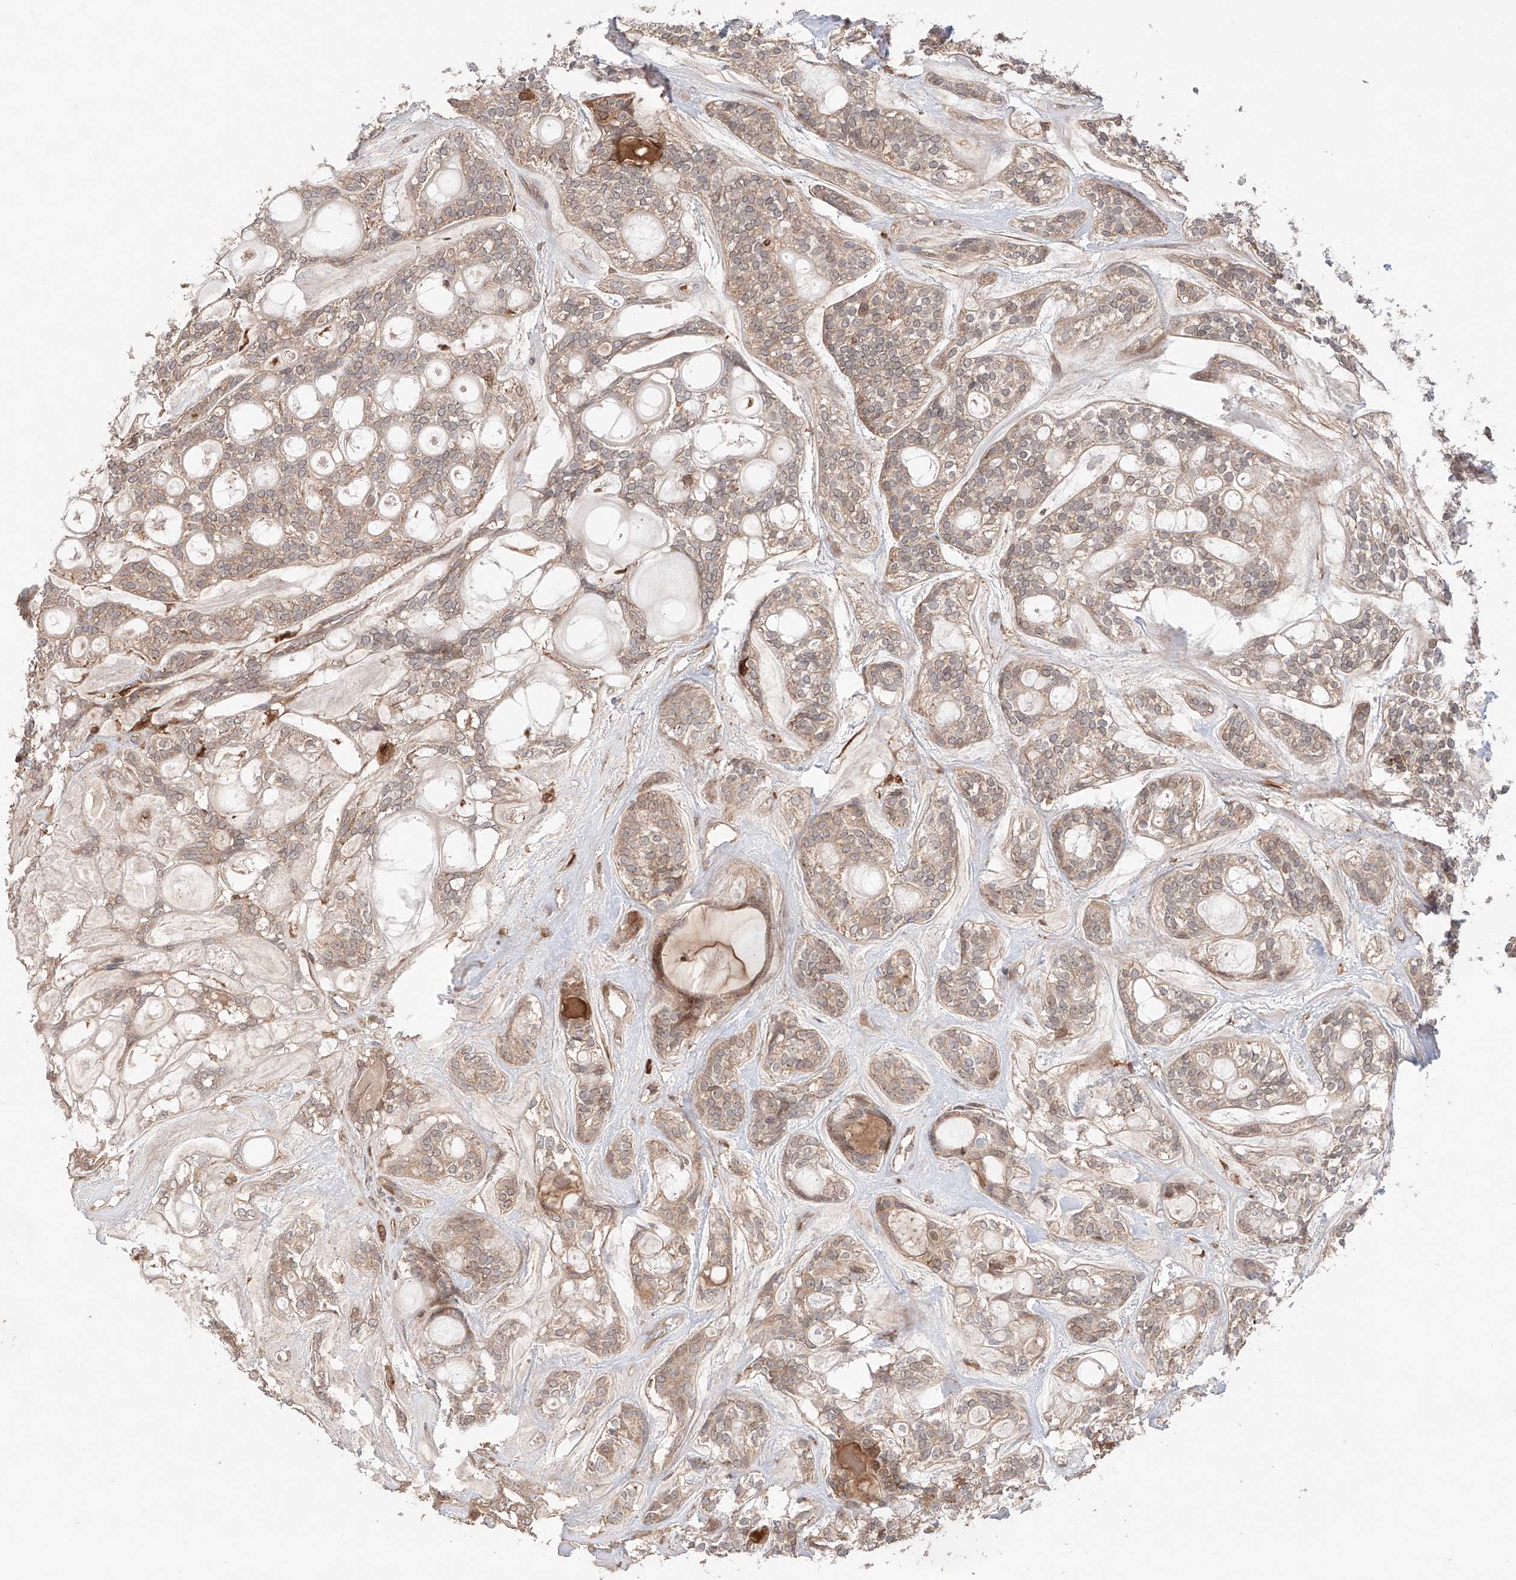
{"staining": {"intensity": "weak", "quantity": "25%-75%", "location": "cytoplasmic/membranous"}, "tissue": "head and neck cancer", "cell_type": "Tumor cells", "image_type": "cancer", "snomed": [{"axis": "morphology", "description": "Adenocarcinoma, NOS"}, {"axis": "topography", "description": "Head-Neck"}], "caption": "Protein staining by immunohistochemistry demonstrates weak cytoplasmic/membranous staining in about 25%-75% of tumor cells in head and neck cancer. (IHC, brightfield microscopy, high magnification).", "gene": "IGSF22", "patient": {"sex": "male", "age": 66}}